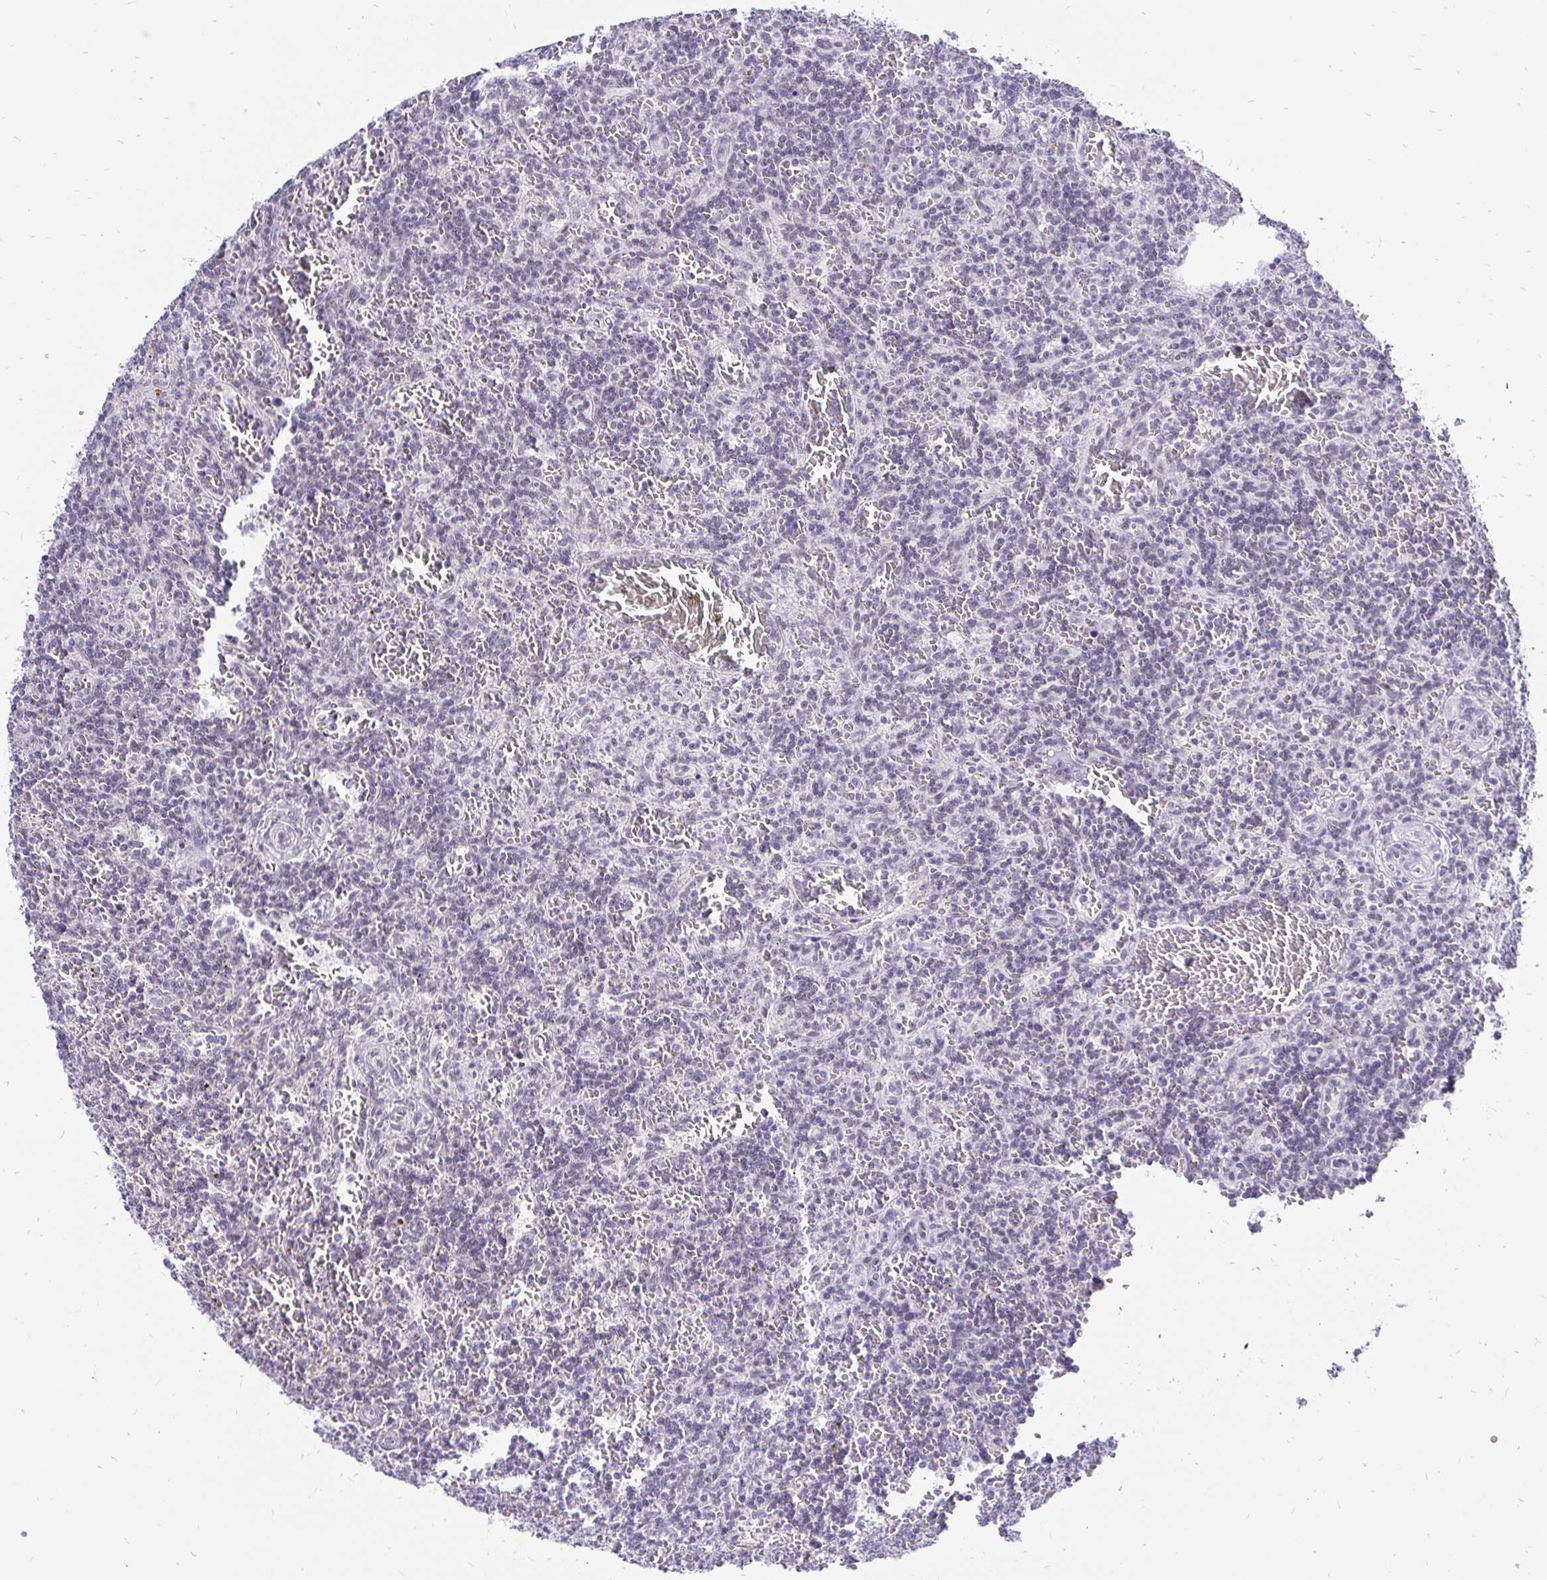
{"staining": {"intensity": "negative", "quantity": "none", "location": "none"}, "tissue": "lymphoma", "cell_type": "Tumor cells", "image_type": "cancer", "snomed": [{"axis": "morphology", "description": "Malignant lymphoma, non-Hodgkin's type, Low grade"}, {"axis": "topography", "description": "Spleen"}], "caption": "Lymphoma stained for a protein using immunohistochemistry demonstrates no staining tumor cells.", "gene": "ZNF860", "patient": {"sex": "male", "age": 73}}